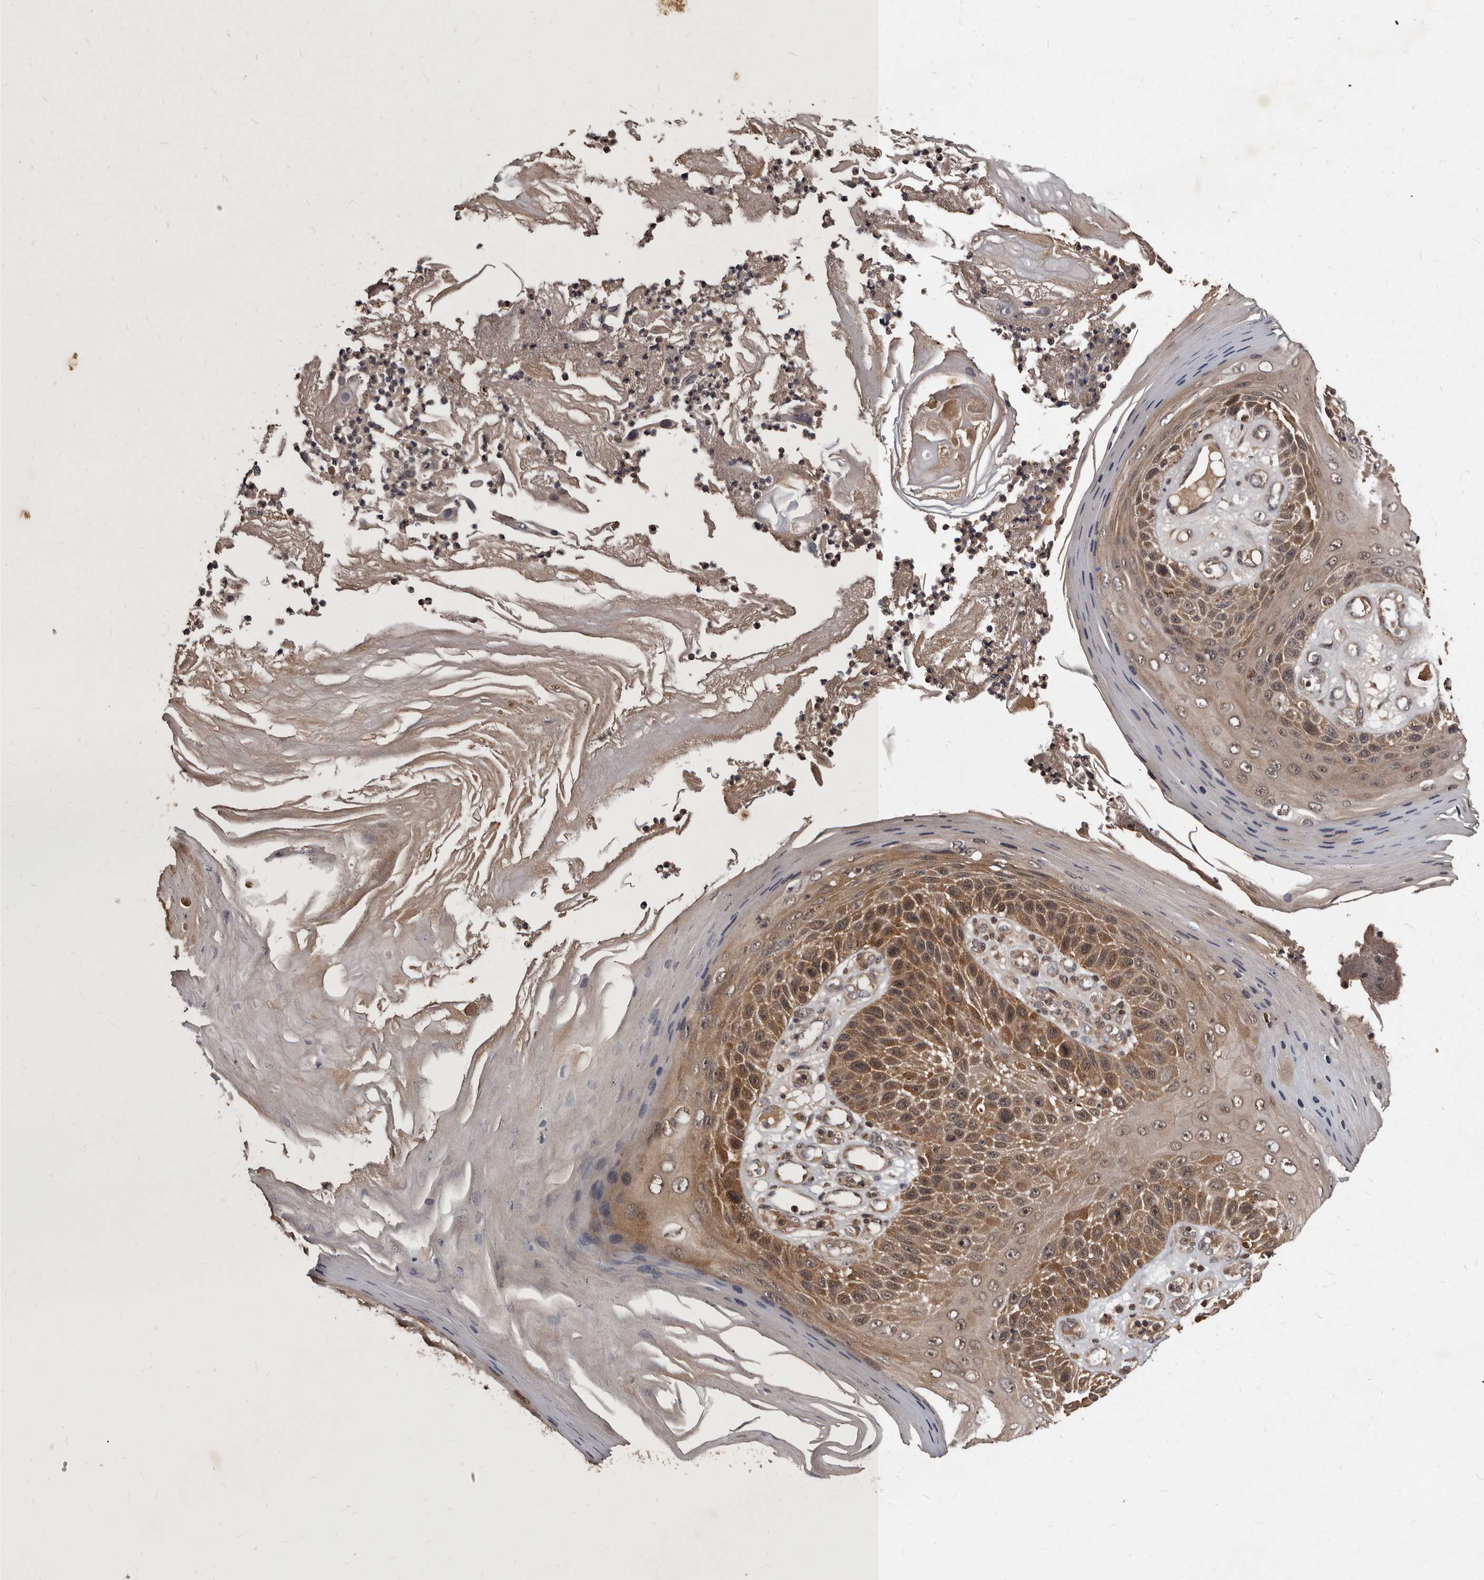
{"staining": {"intensity": "moderate", "quantity": ">75%", "location": "cytoplasmic/membranous"}, "tissue": "skin cancer", "cell_type": "Tumor cells", "image_type": "cancer", "snomed": [{"axis": "morphology", "description": "Squamous cell carcinoma, NOS"}, {"axis": "topography", "description": "Skin"}], "caption": "Immunohistochemistry image of neoplastic tissue: human skin cancer stained using IHC reveals medium levels of moderate protein expression localized specifically in the cytoplasmic/membranous of tumor cells, appearing as a cytoplasmic/membranous brown color.", "gene": "PMVK", "patient": {"sex": "female", "age": 88}}